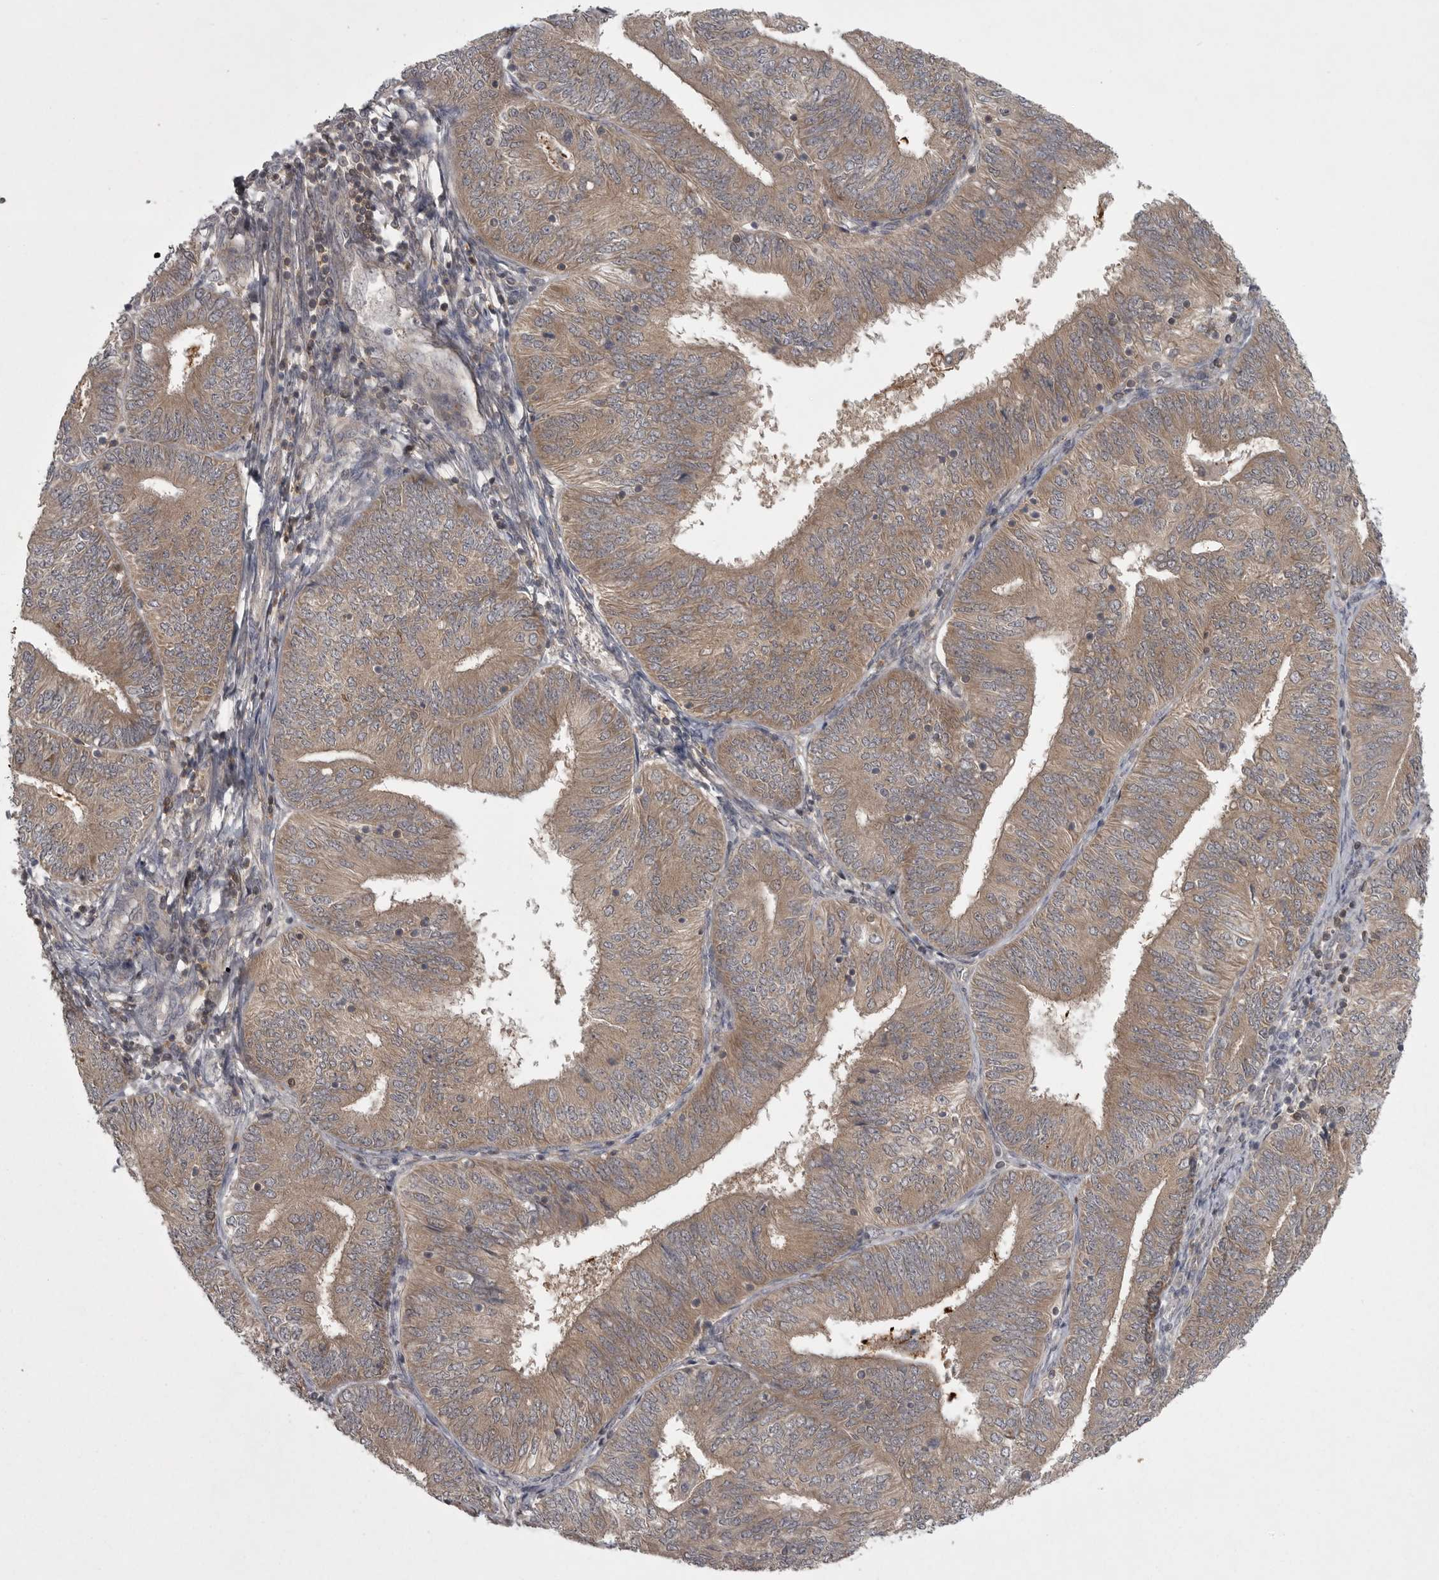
{"staining": {"intensity": "moderate", "quantity": ">75%", "location": "cytoplasmic/membranous"}, "tissue": "endometrial cancer", "cell_type": "Tumor cells", "image_type": "cancer", "snomed": [{"axis": "morphology", "description": "Adenocarcinoma, NOS"}, {"axis": "topography", "description": "Endometrium"}], "caption": "Endometrial adenocarcinoma was stained to show a protein in brown. There is medium levels of moderate cytoplasmic/membranous staining in about >75% of tumor cells. (Brightfield microscopy of DAB IHC at high magnification).", "gene": "PHF13", "patient": {"sex": "female", "age": 58}}